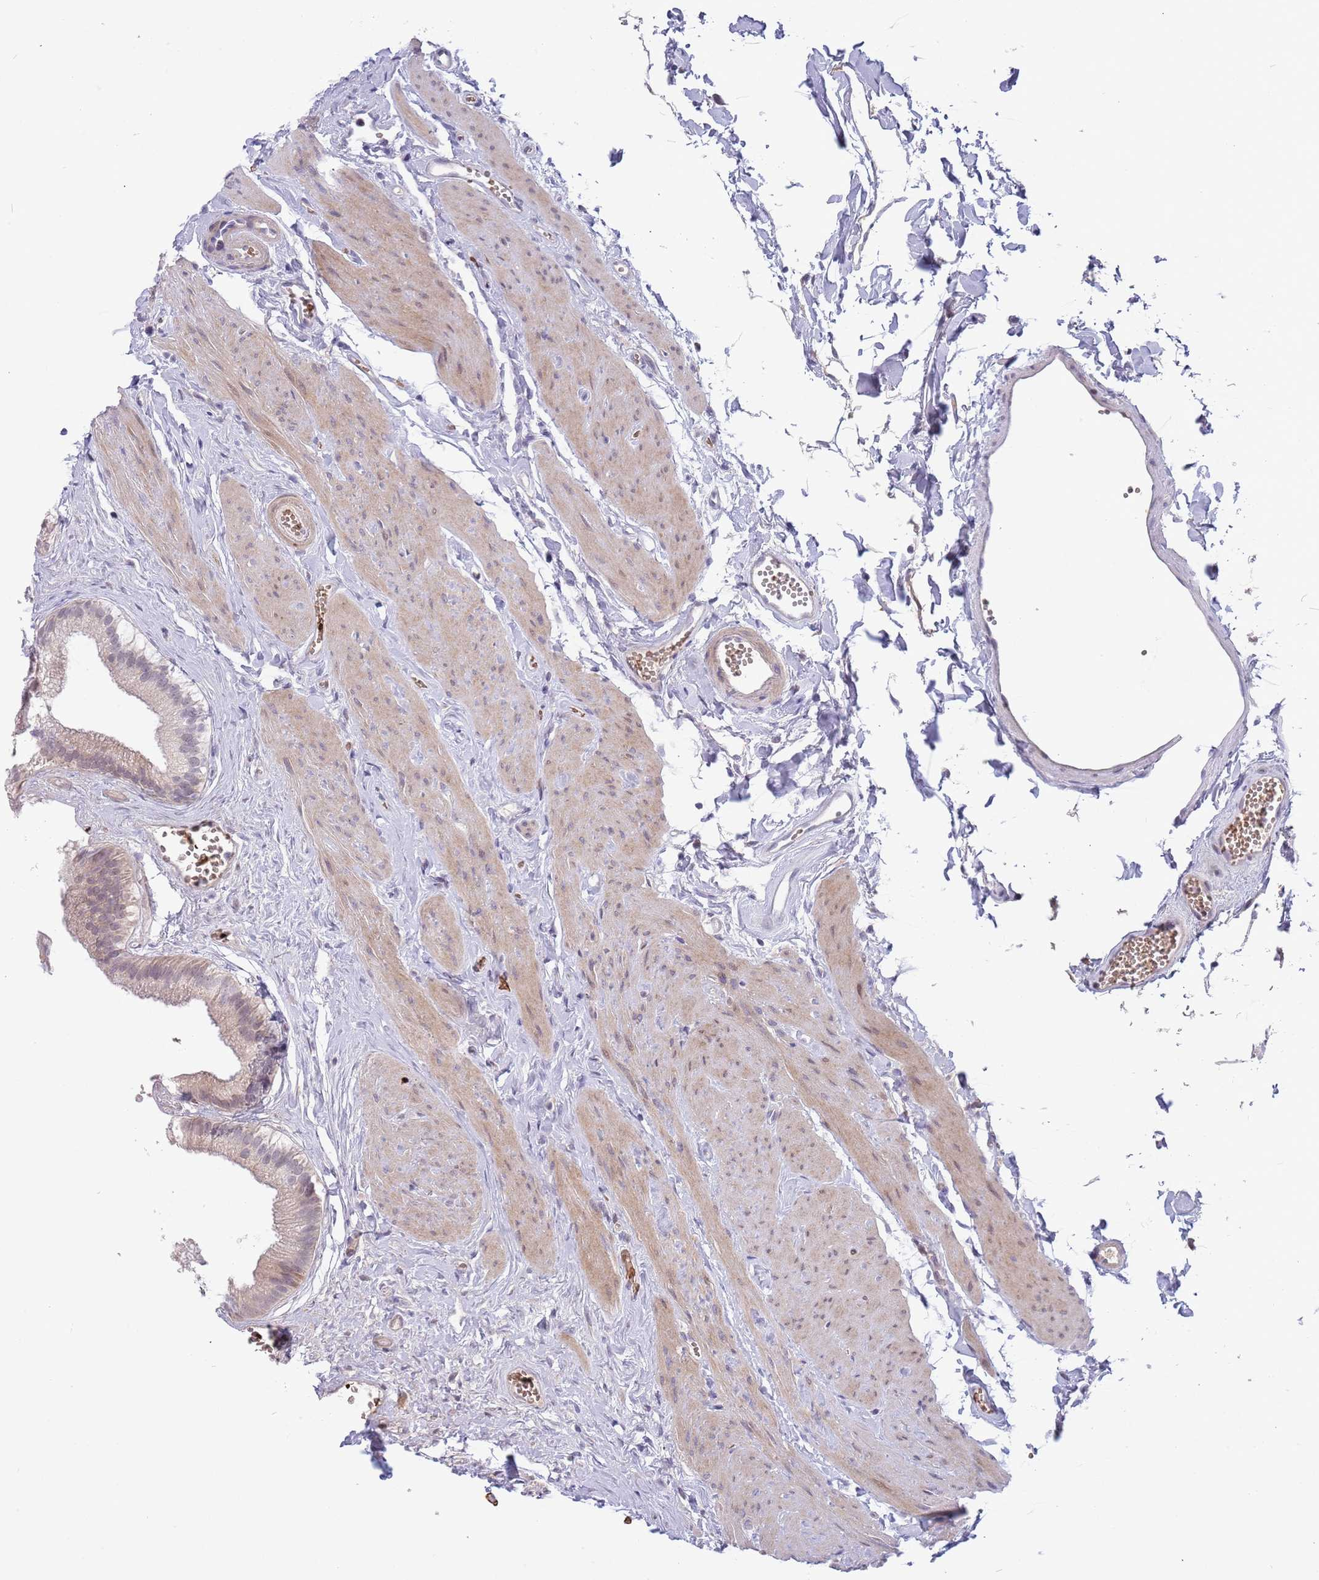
{"staining": {"intensity": "moderate", "quantity": "<25%", "location": "cytoplasmic/membranous,nuclear"}, "tissue": "gallbladder", "cell_type": "Glandular cells", "image_type": "normal", "snomed": [{"axis": "morphology", "description": "Normal tissue, NOS"}, {"axis": "topography", "description": "Gallbladder"}], "caption": "The image shows staining of benign gallbladder, revealing moderate cytoplasmic/membranous,nuclear protein expression (brown color) within glandular cells.", "gene": "LYPD6B", "patient": {"sex": "female", "age": 54}}